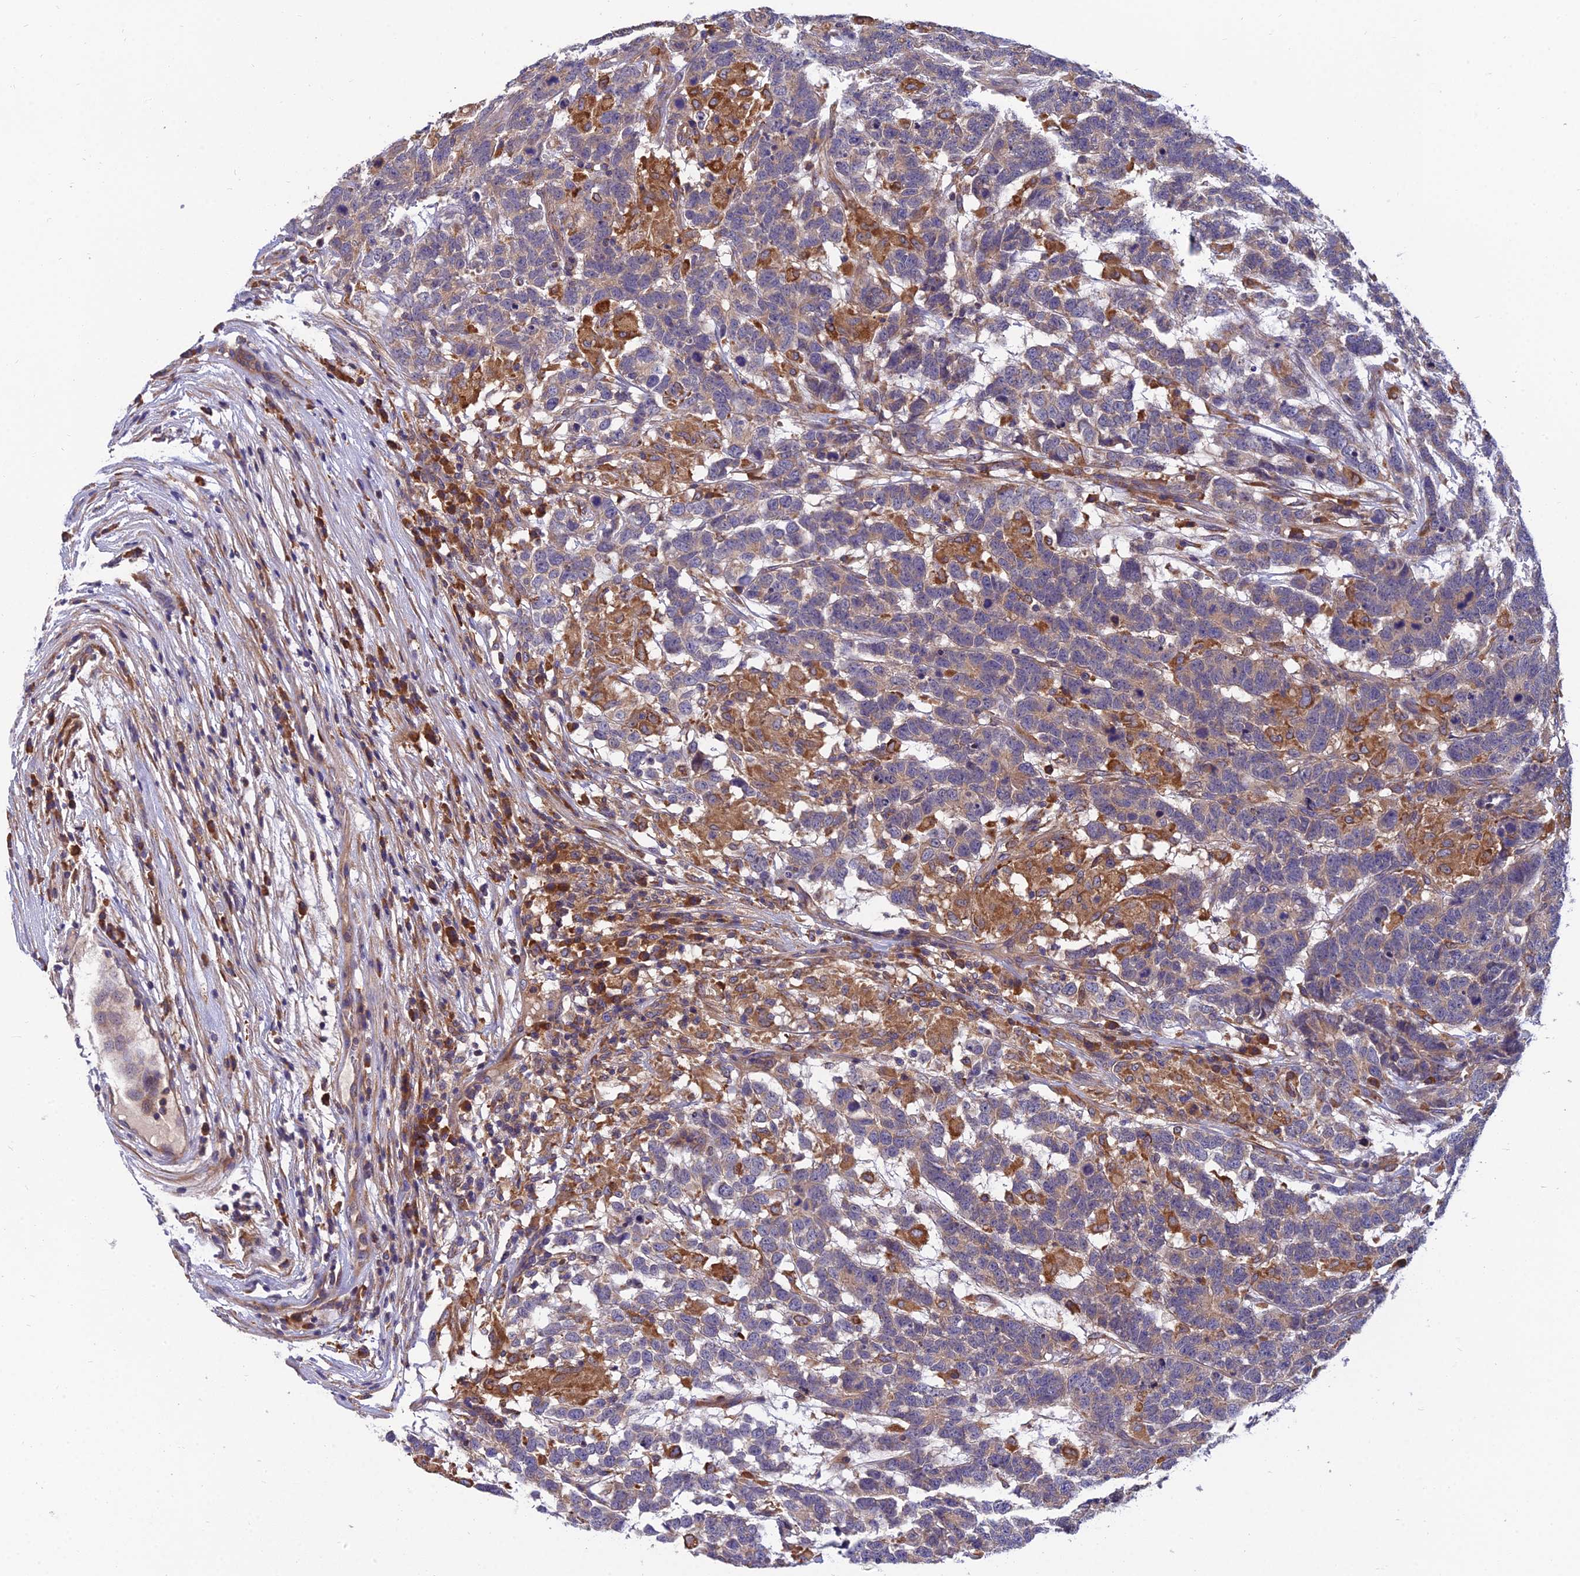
{"staining": {"intensity": "weak", "quantity": "<25%", "location": "cytoplasmic/membranous"}, "tissue": "testis cancer", "cell_type": "Tumor cells", "image_type": "cancer", "snomed": [{"axis": "morphology", "description": "Carcinoma, Embryonal, NOS"}, {"axis": "topography", "description": "Testis"}], "caption": "Tumor cells show no significant expression in testis cancer (embryonal carcinoma).", "gene": "UMAD1", "patient": {"sex": "male", "age": 26}}